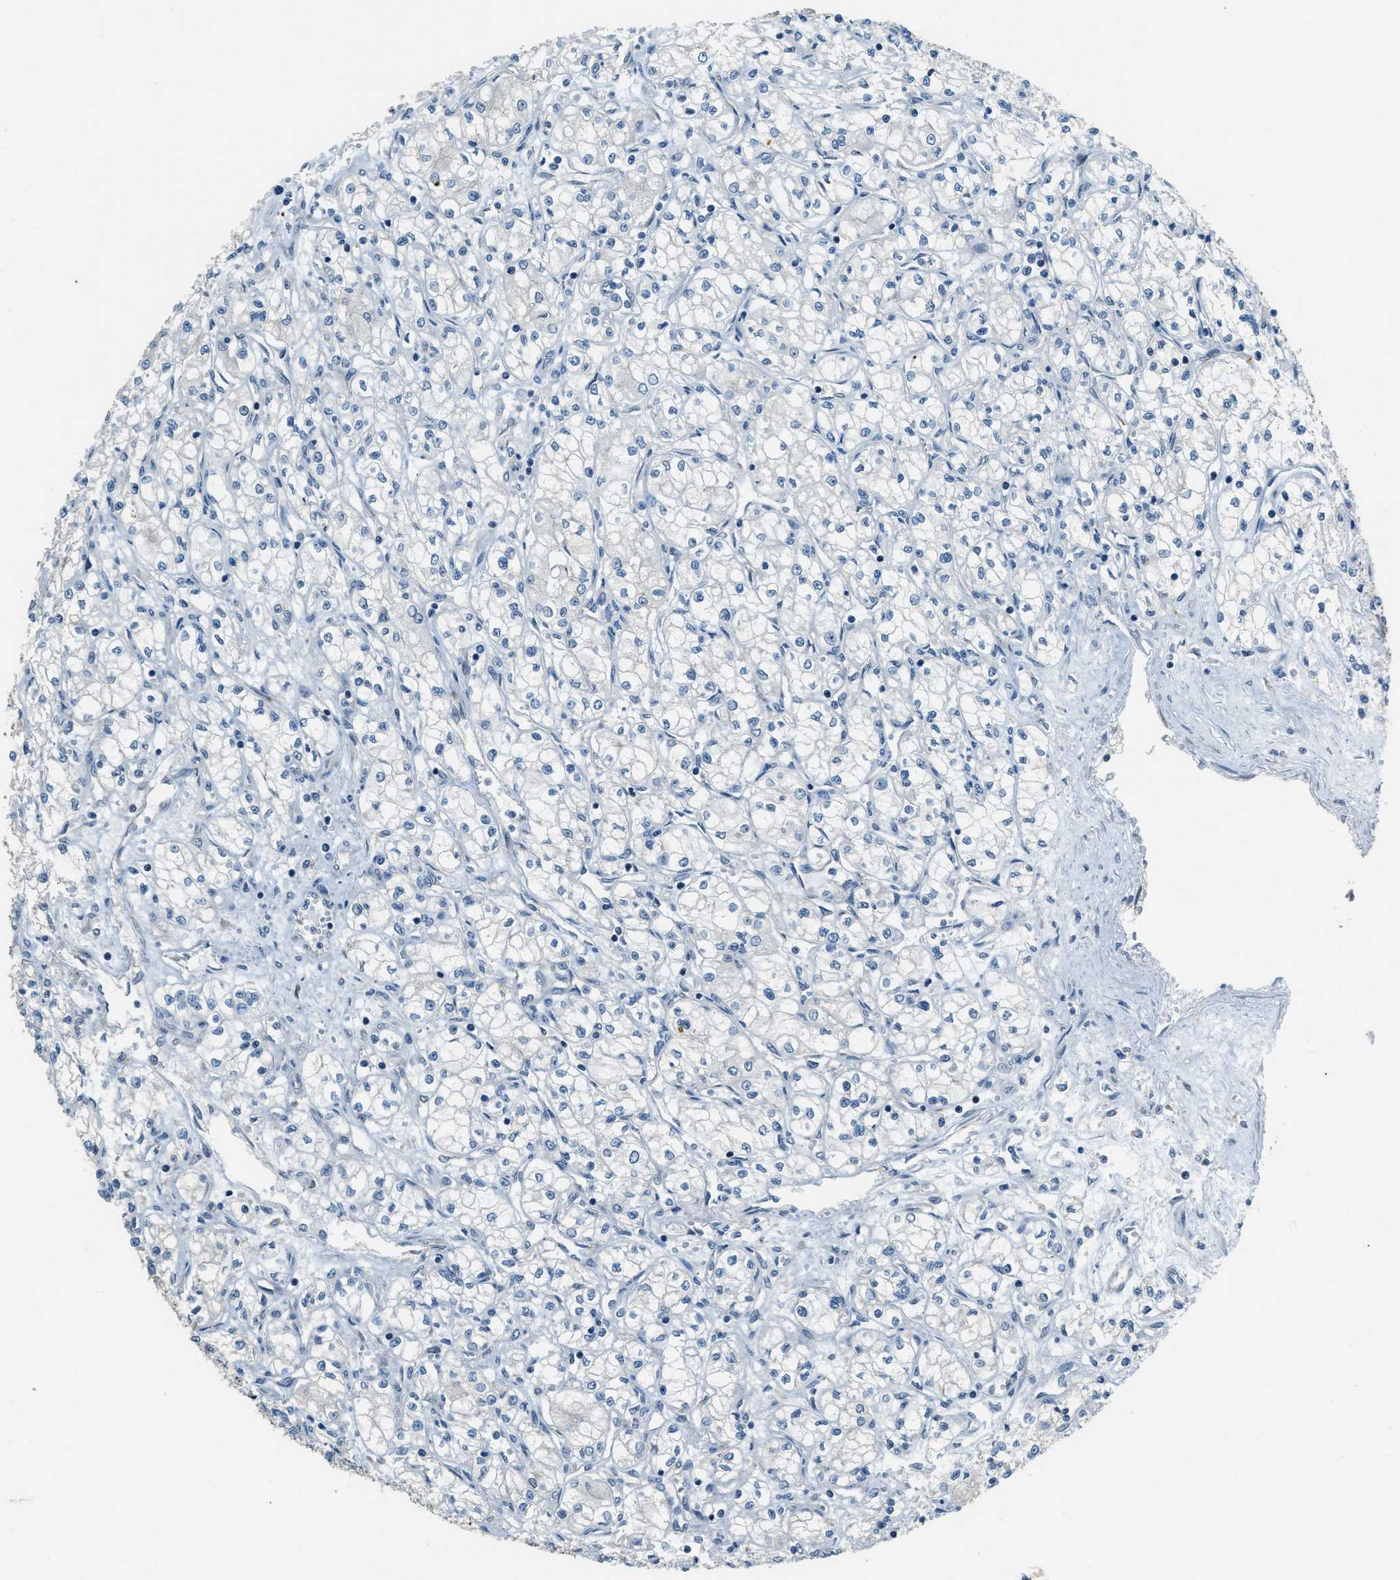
{"staining": {"intensity": "negative", "quantity": "none", "location": "none"}, "tissue": "renal cancer", "cell_type": "Tumor cells", "image_type": "cancer", "snomed": [{"axis": "morphology", "description": "Normal tissue, NOS"}, {"axis": "morphology", "description": "Adenocarcinoma, NOS"}, {"axis": "topography", "description": "Kidney"}], "caption": "High power microscopy micrograph of an immunohistochemistry image of renal adenocarcinoma, revealing no significant positivity in tumor cells. (DAB (3,3'-diaminobenzidine) immunohistochemistry (IHC), high magnification).", "gene": "HERC2", "patient": {"sex": "male", "age": 59}}